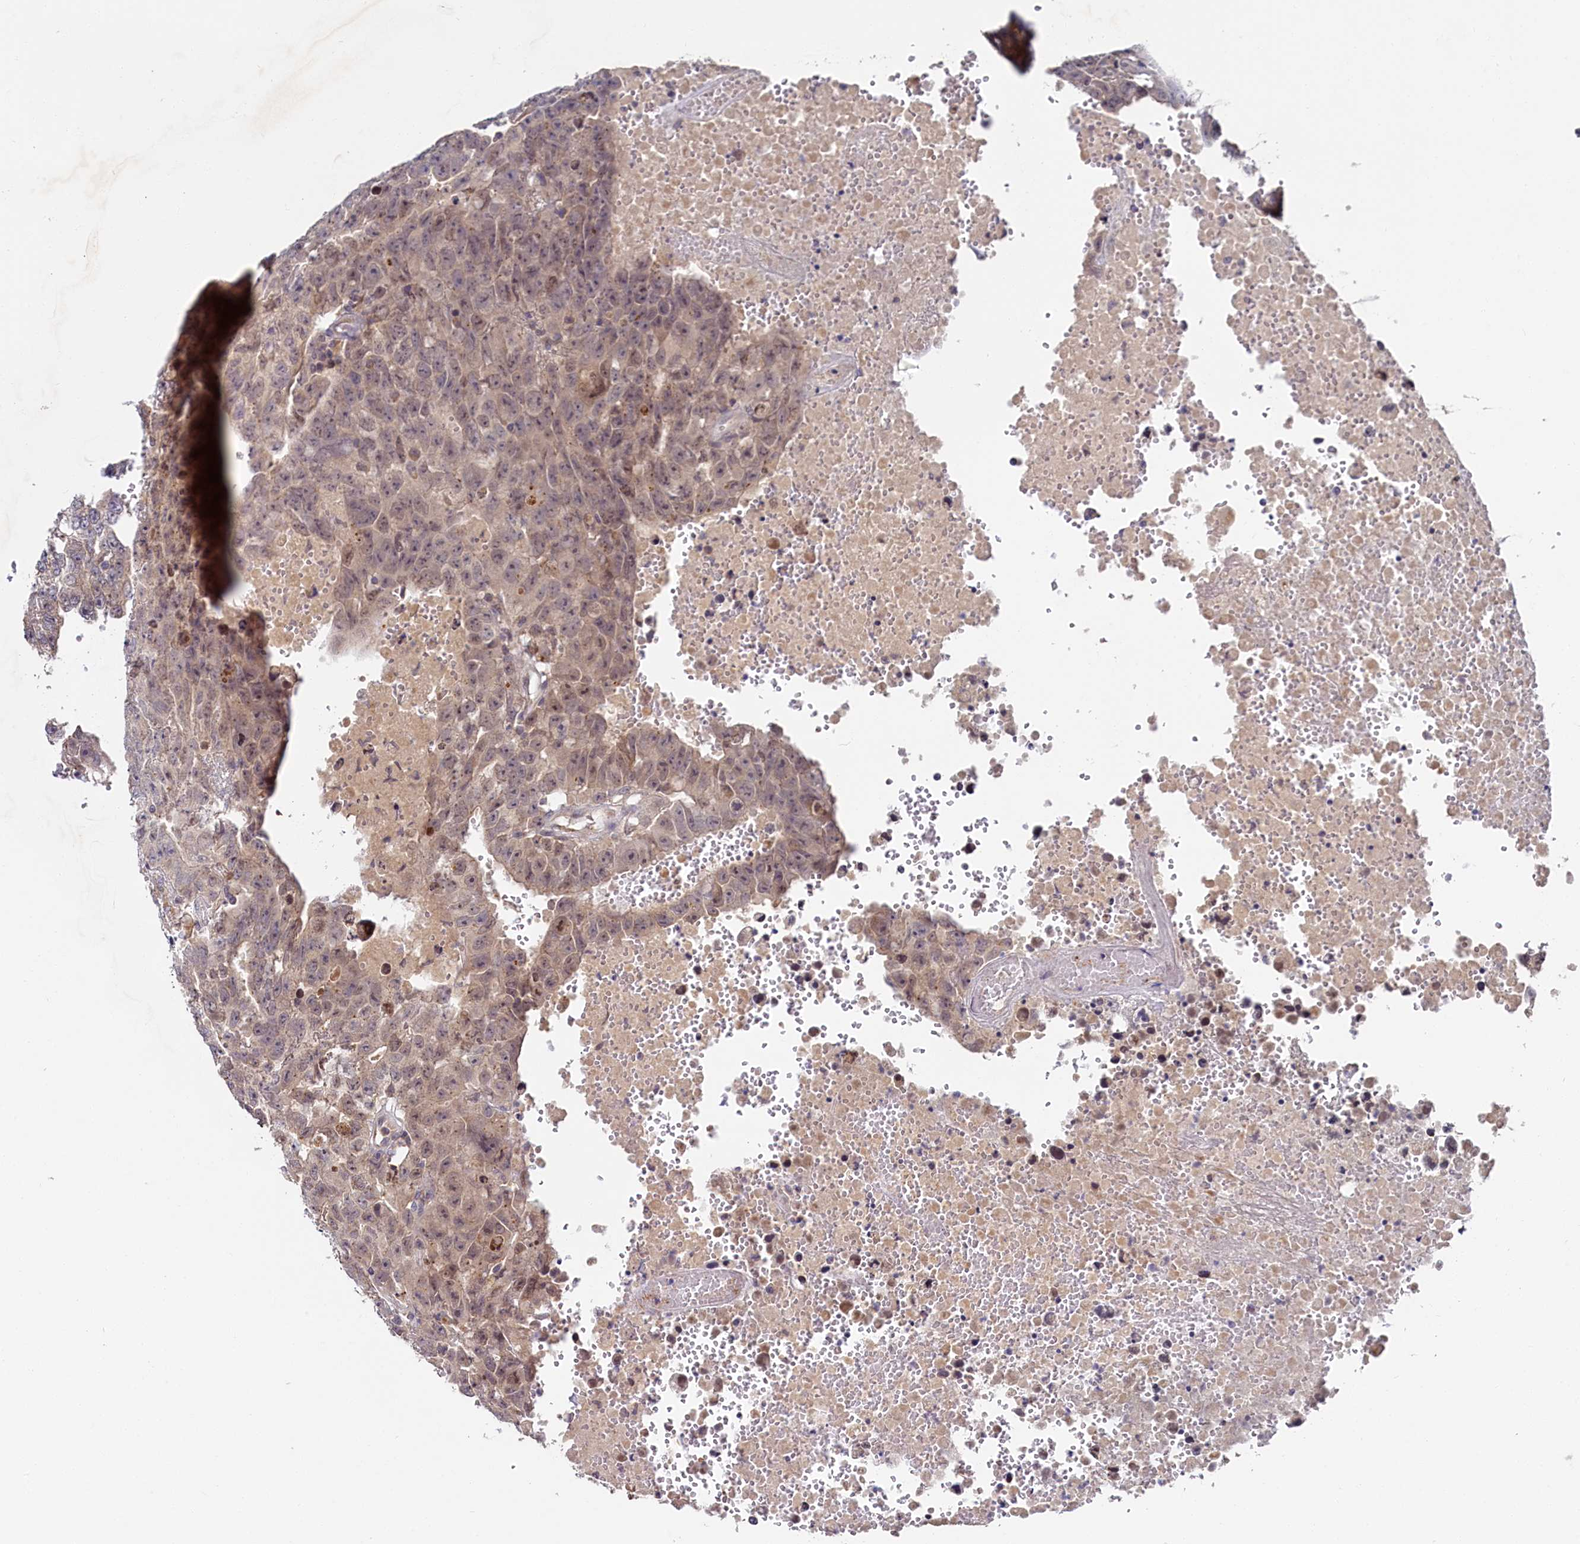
{"staining": {"intensity": "weak", "quantity": ">75%", "location": "cytoplasmic/membranous"}, "tissue": "testis cancer", "cell_type": "Tumor cells", "image_type": "cancer", "snomed": [{"axis": "morphology", "description": "Carcinoma, Embryonal, NOS"}, {"axis": "topography", "description": "Testis"}], "caption": "This micrograph reveals immunohistochemistry (IHC) staining of human embryonal carcinoma (testis), with low weak cytoplasmic/membranous positivity in approximately >75% of tumor cells.", "gene": "SPINK9", "patient": {"sex": "male", "age": 25}}